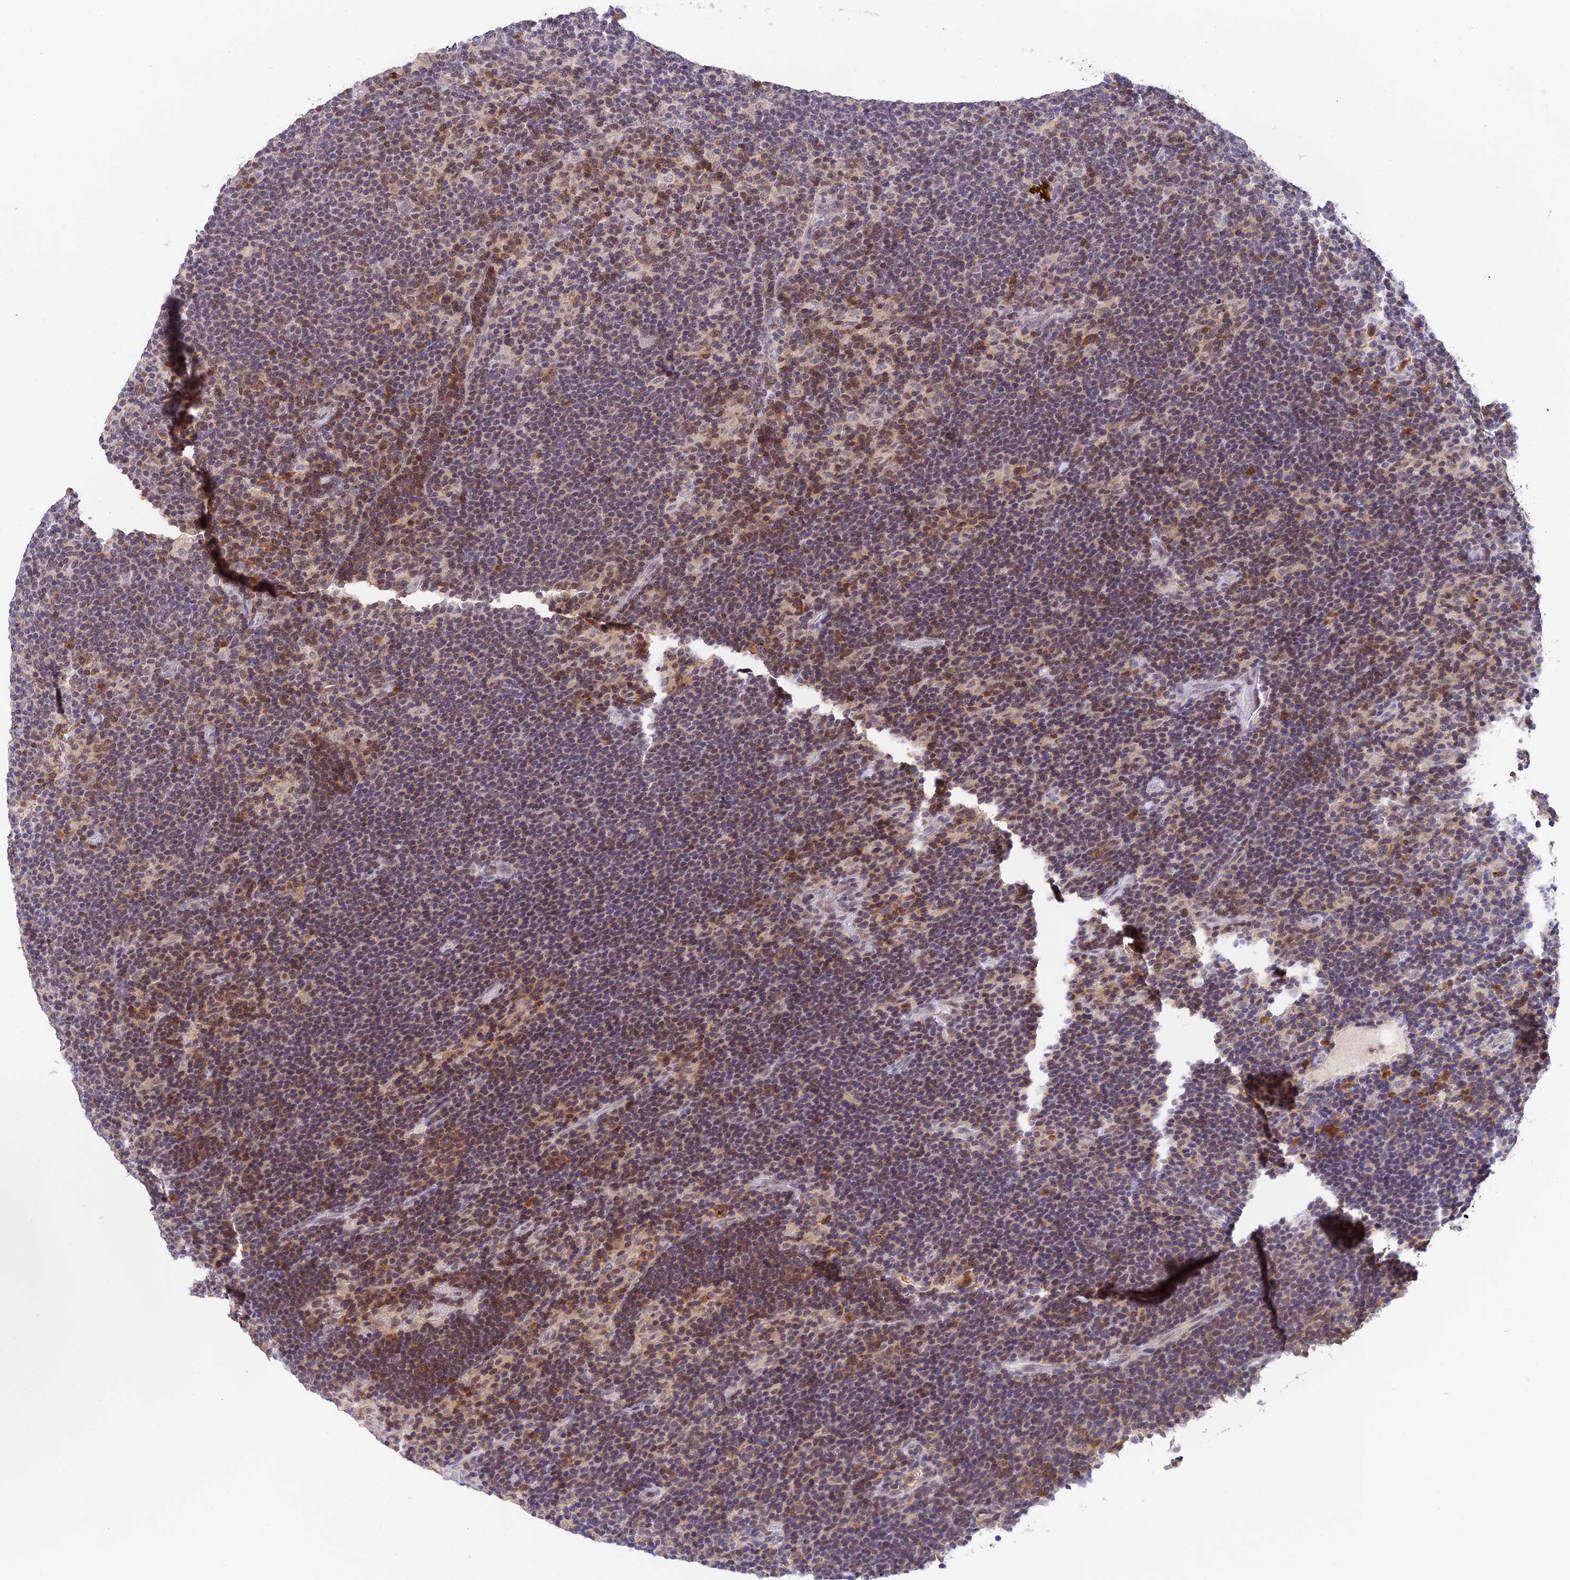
{"staining": {"intensity": "negative", "quantity": "none", "location": "none"}, "tissue": "lymphoma", "cell_type": "Tumor cells", "image_type": "cancer", "snomed": [{"axis": "morphology", "description": "Hodgkin's disease, NOS"}, {"axis": "topography", "description": "Lymph node"}], "caption": "IHC micrograph of neoplastic tissue: lymphoma stained with DAB reveals no significant protein expression in tumor cells.", "gene": "PEX16", "patient": {"sex": "female", "age": 57}}